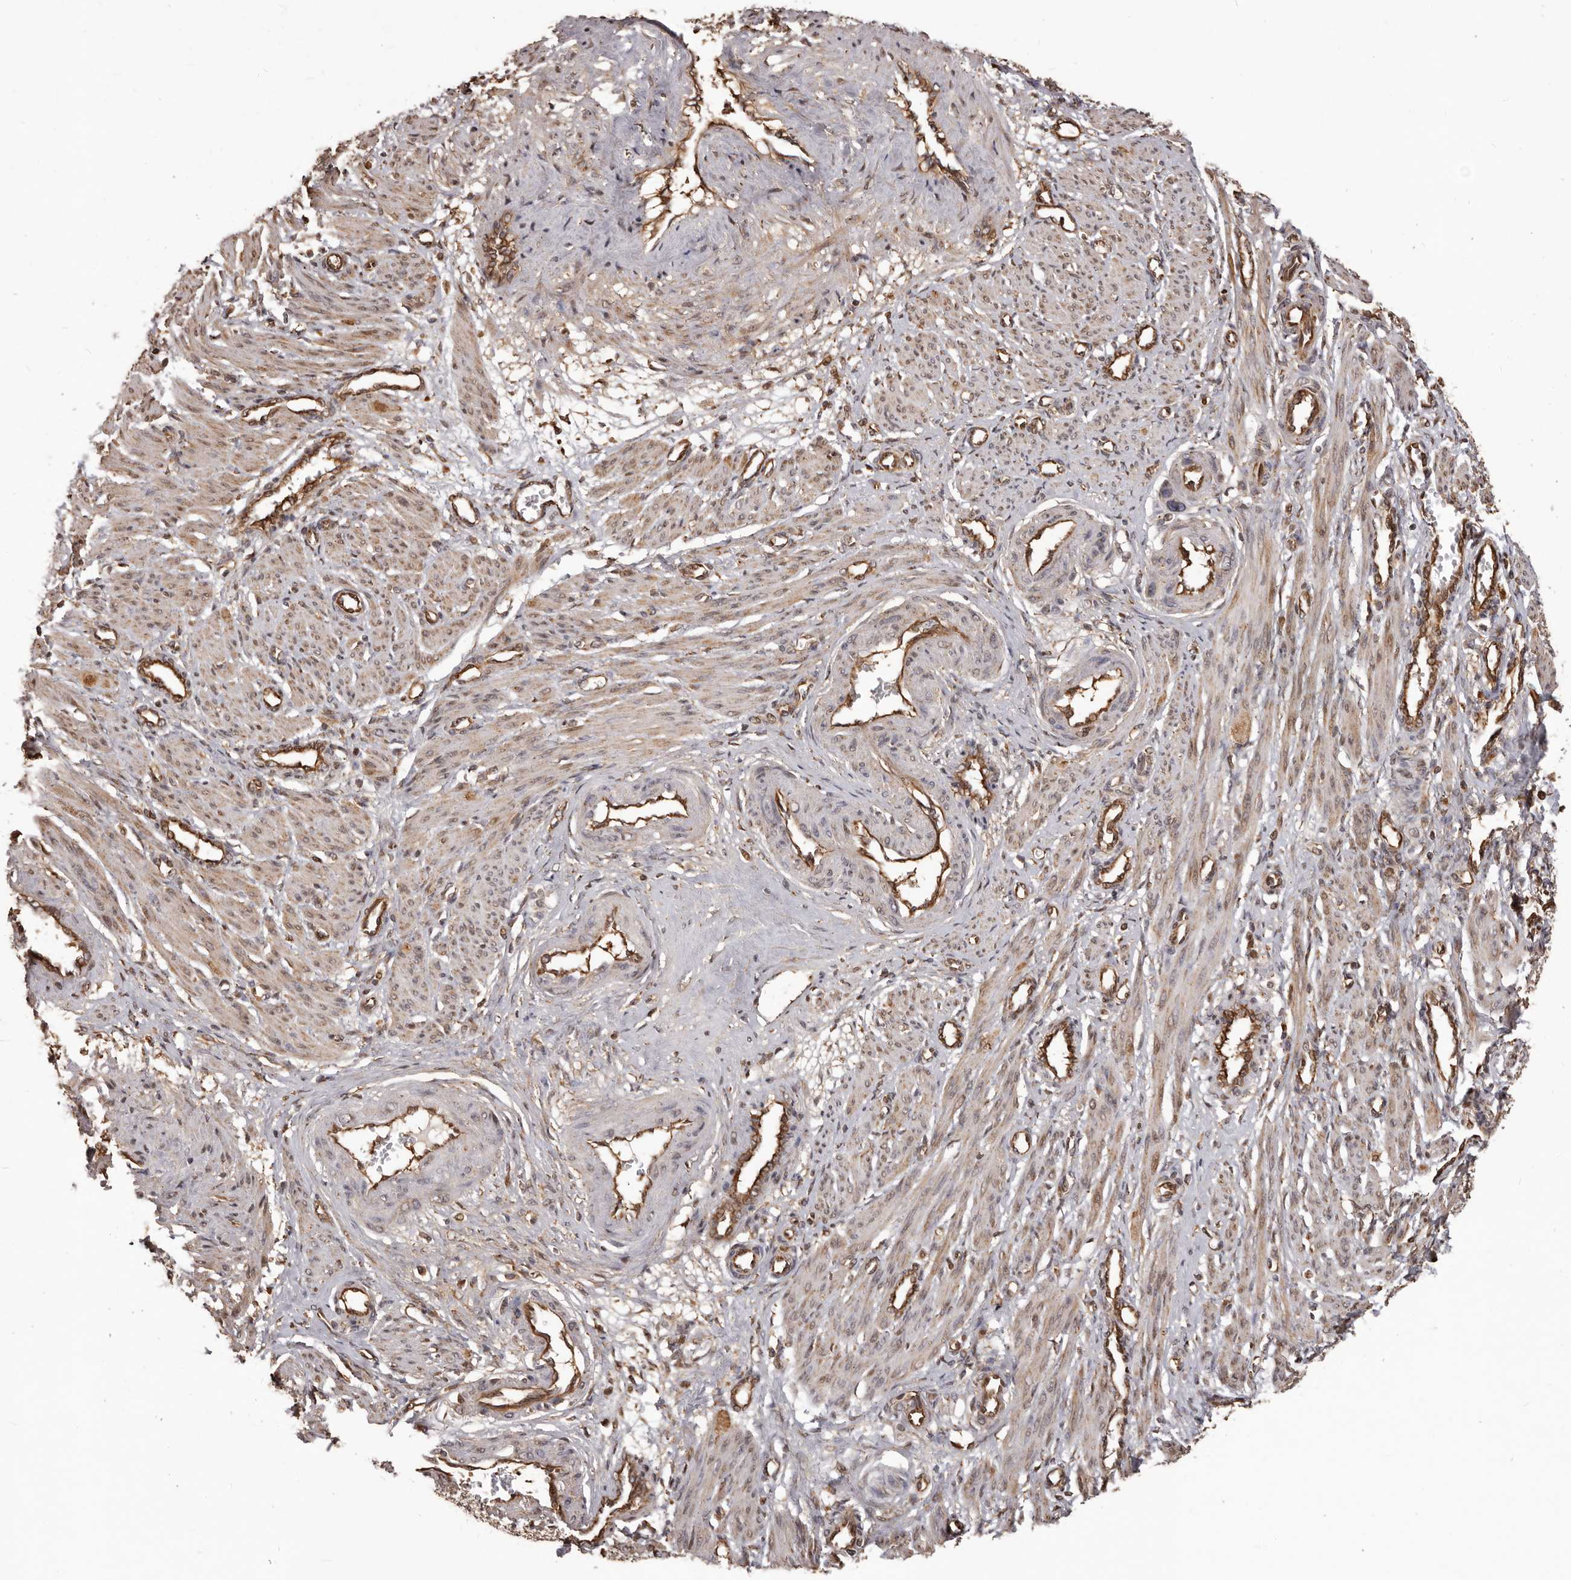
{"staining": {"intensity": "moderate", "quantity": ">75%", "location": "cytoplasmic/membranous"}, "tissue": "smooth muscle", "cell_type": "Smooth muscle cells", "image_type": "normal", "snomed": [{"axis": "morphology", "description": "Normal tissue, NOS"}, {"axis": "topography", "description": "Endometrium"}], "caption": "This is a histology image of IHC staining of normal smooth muscle, which shows moderate expression in the cytoplasmic/membranous of smooth muscle cells.", "gene": "MTO1", "patient": {"sex": "female", "age": 33}}